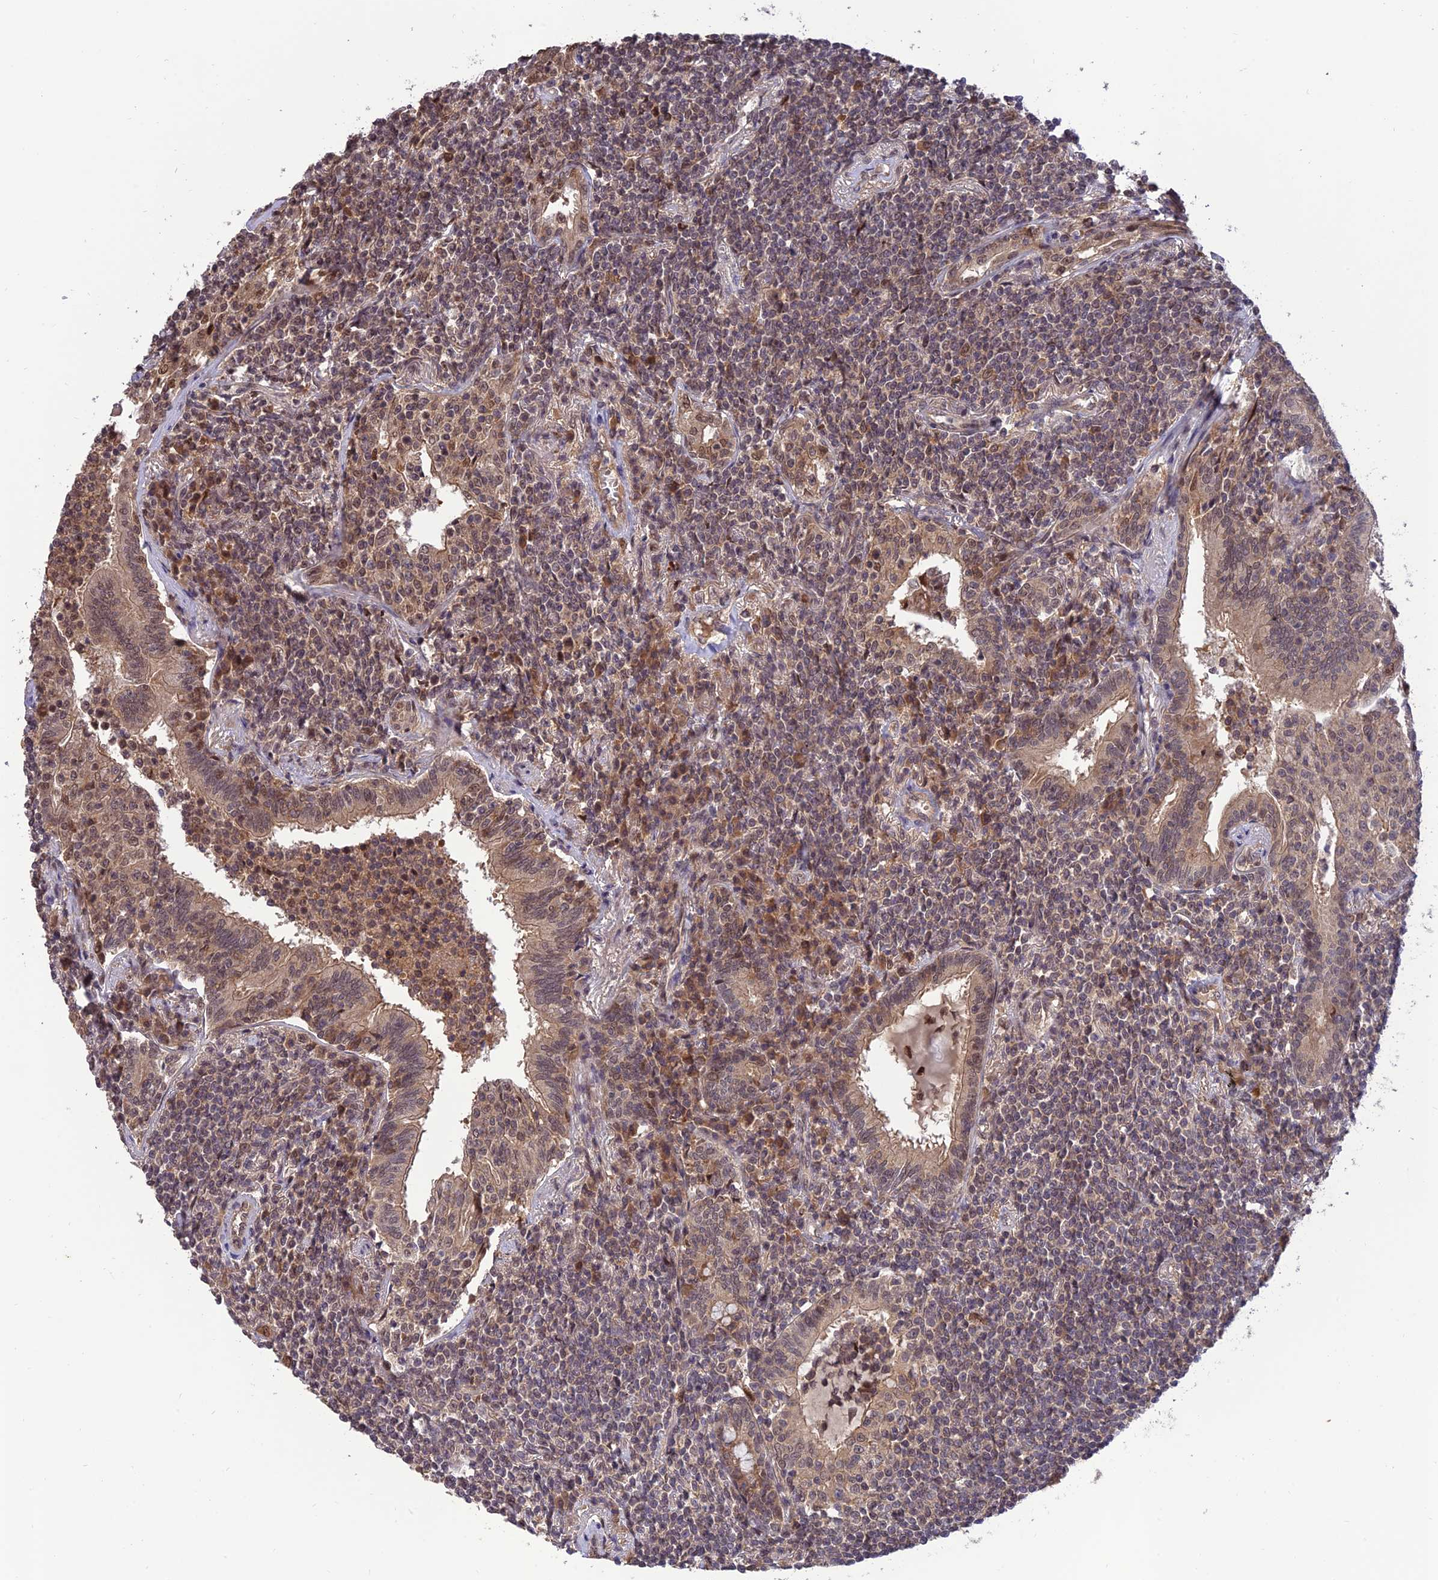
{"staining": {"intensity": "weak", "quantity": "25%-75%", "location": "nuclear"}, "tissue": "lymphoma", "cell_type": "Tumor cells", "image_type": "cancer", "snomed": [{"axis": "morphology", "description": "Malignant lymphoma, non-Hodgkin's type, Low grade"}, {"axis": "topography", "description": "Lung"}], "caption": "Immunohistochemical staining of human lymphoma shows low levels of weak nuclear protein expression in approximately 25%-75% of tumor cells.", "gene": "REV1", "patient": {"sex": "female", "age": 71}}